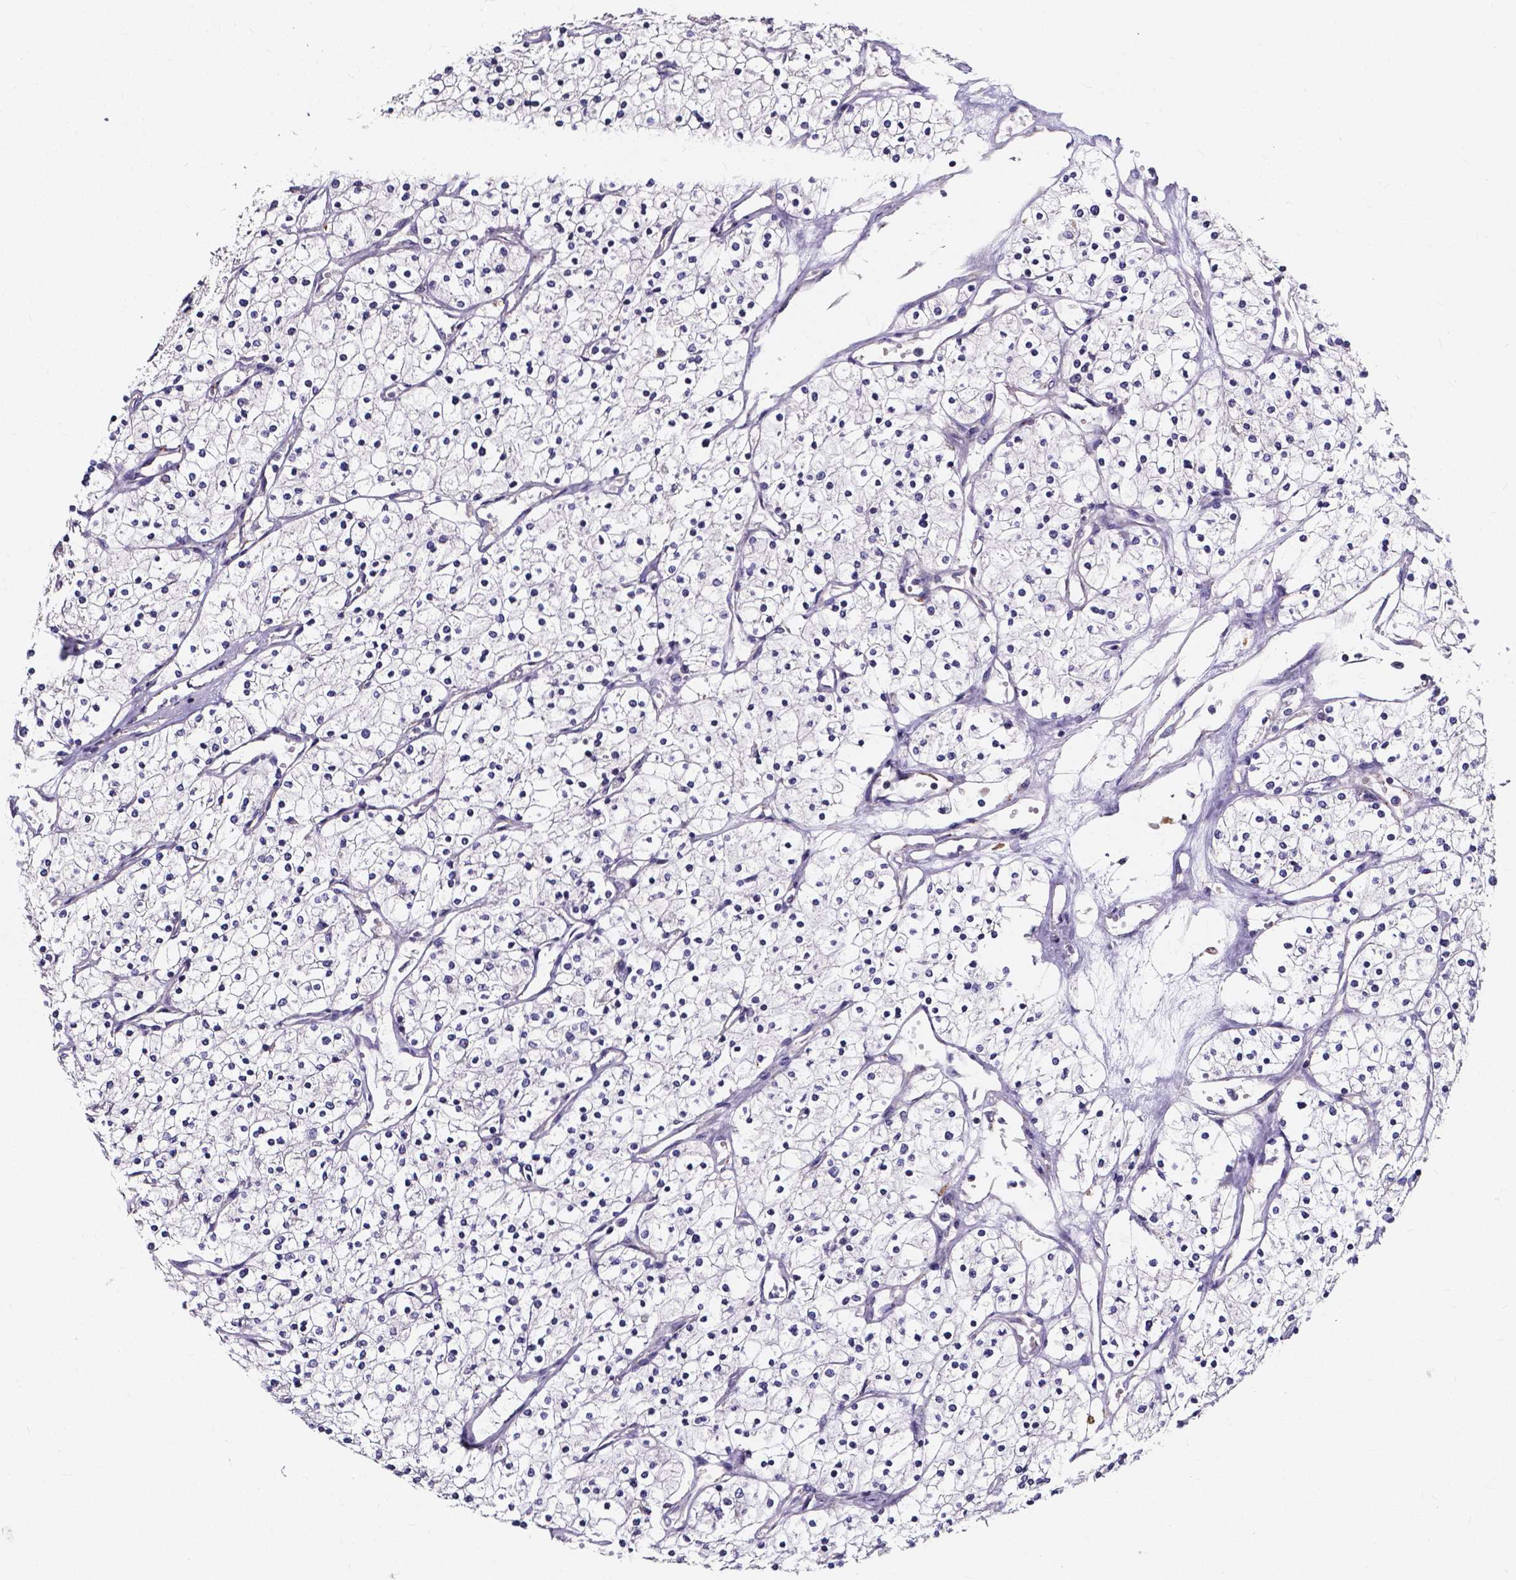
{"staining": {"intensity": "negative", "quantity": "none", "location": "none"}, "tissue": "renal cancer", "cell_type": "Tumor cells", "image_type": "cancer", "snomed": [{"axis": "morphology", "description": "Adenocarcinoma, NOS"}, {"axis": "topography", "description": "Kidney"}], "caption": "Image shows no significant protein positivity in tumor cells of adenocarcinoma (renal).", "gene": "THEMIS", "patient": {"sex": "male", "age": 80}}